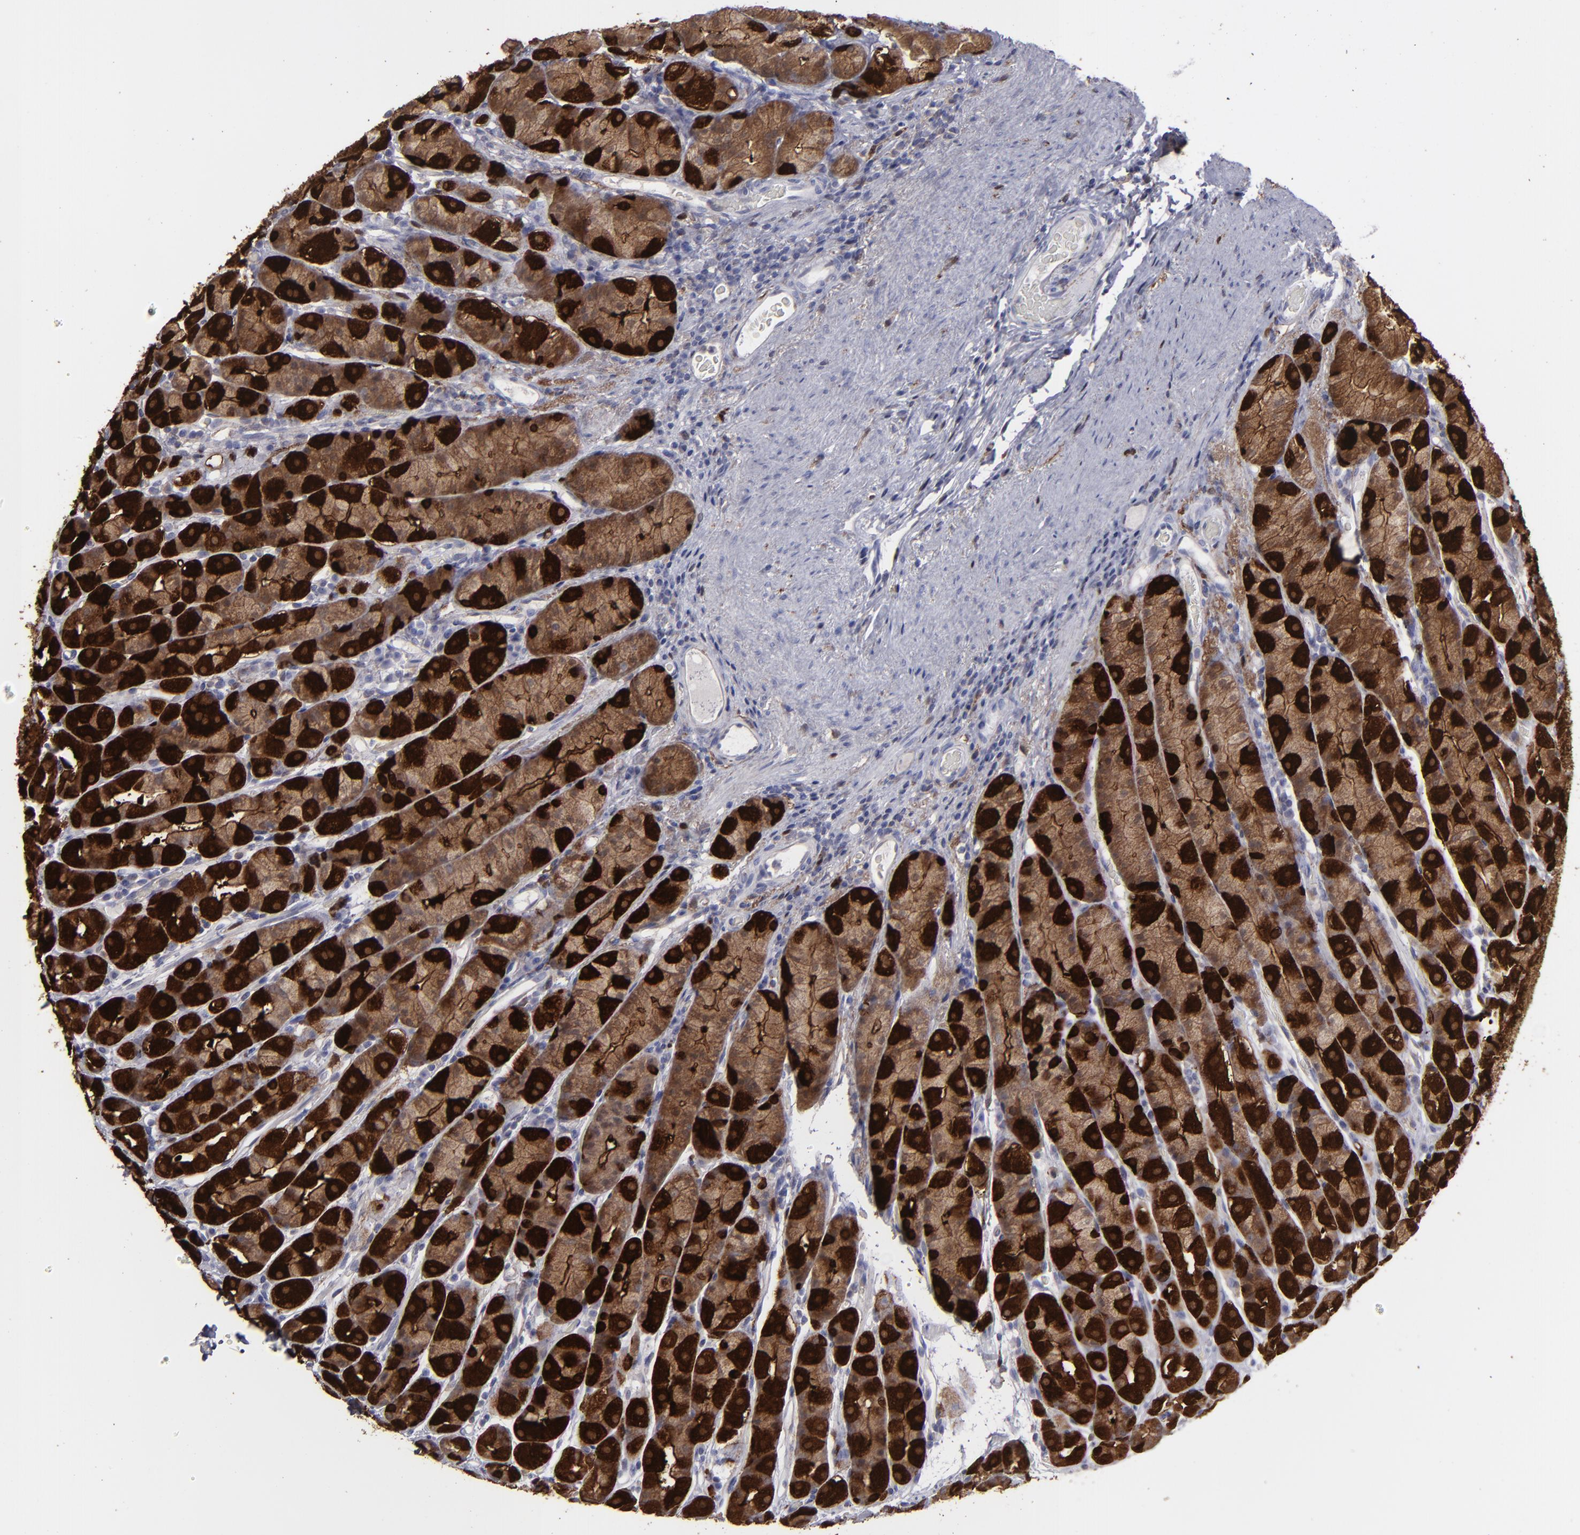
{"staining": {"intensity": "strong", "quantity": ">75%", "location": "cytoplasmic/membranous"}, "tissue": "stomach", "cell_type": "Glandular cells", "image_type": "normal", "snomed": [{"axis": "morphology", "description": "Normal tissue, NOS"}, {"axis": "topography", "description": "Stomach, upper"}], "caption": "Stomach stained with a brown dye shows strong cytoplasmic/membranous positive expression in about >75% of glandular cells.", "gene": "SEMA3G", "patient": {"sex": "male", "age": 68}}